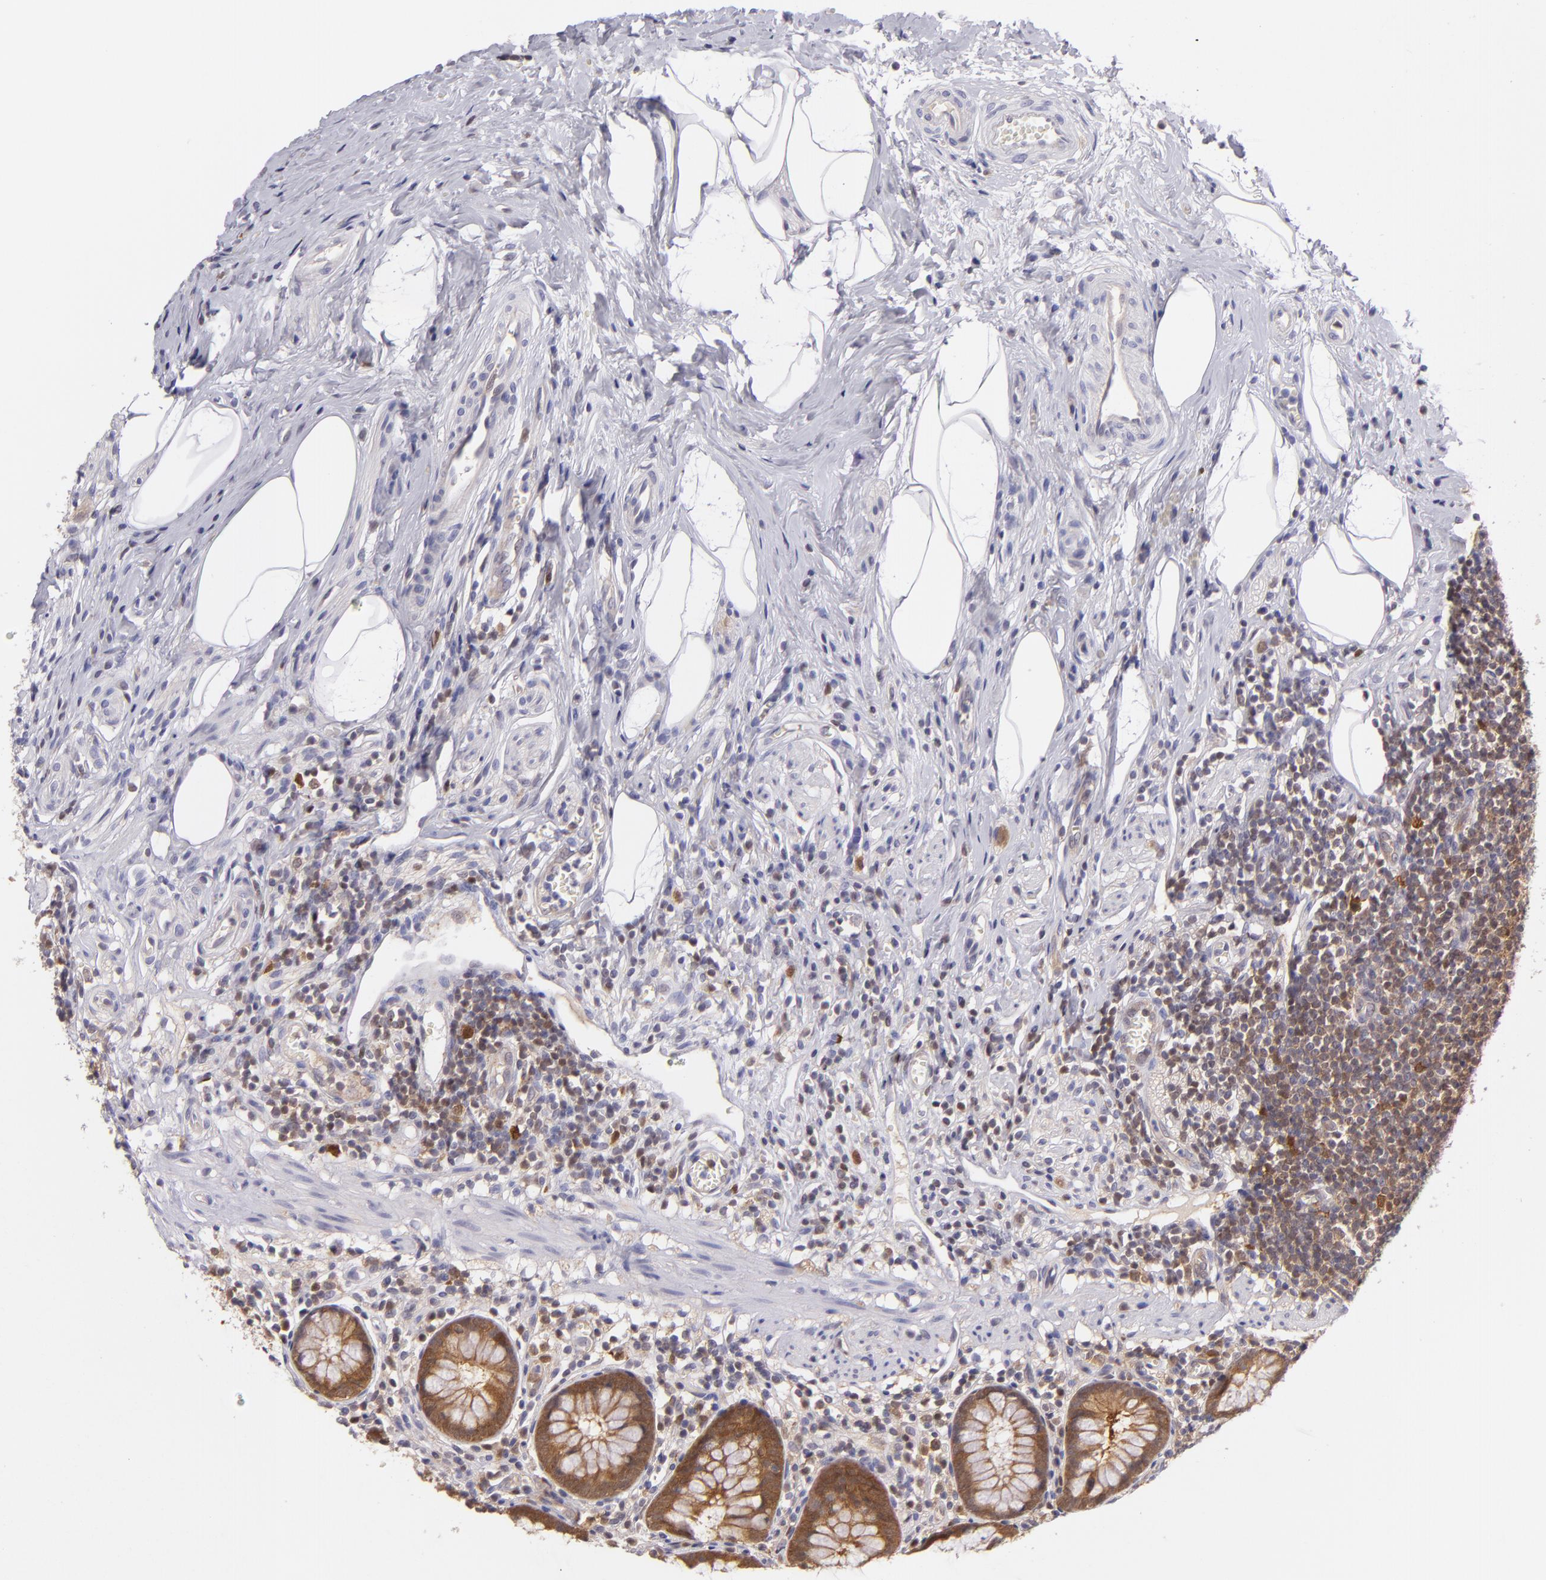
{"staining": {"intensity": "strong", "quantity": ">75%", "location": "cytoplasmic/membranous"}, "tissue": "appendix", "cell_type": "Glandular cells", "image_type": "normal", "snomed": [{"axis": "morphology", "description": "Normal tissue, NOS"}, {"axis": "topography", "description": "Appendix"}], "caption": "Glandular cells exhibit high levels of strong cytoplasmic/membranous expression in approximately >75% of cells in benign appendix.", "gene": "HSPH1", "patient": {"sex": "male", "age": 38}}